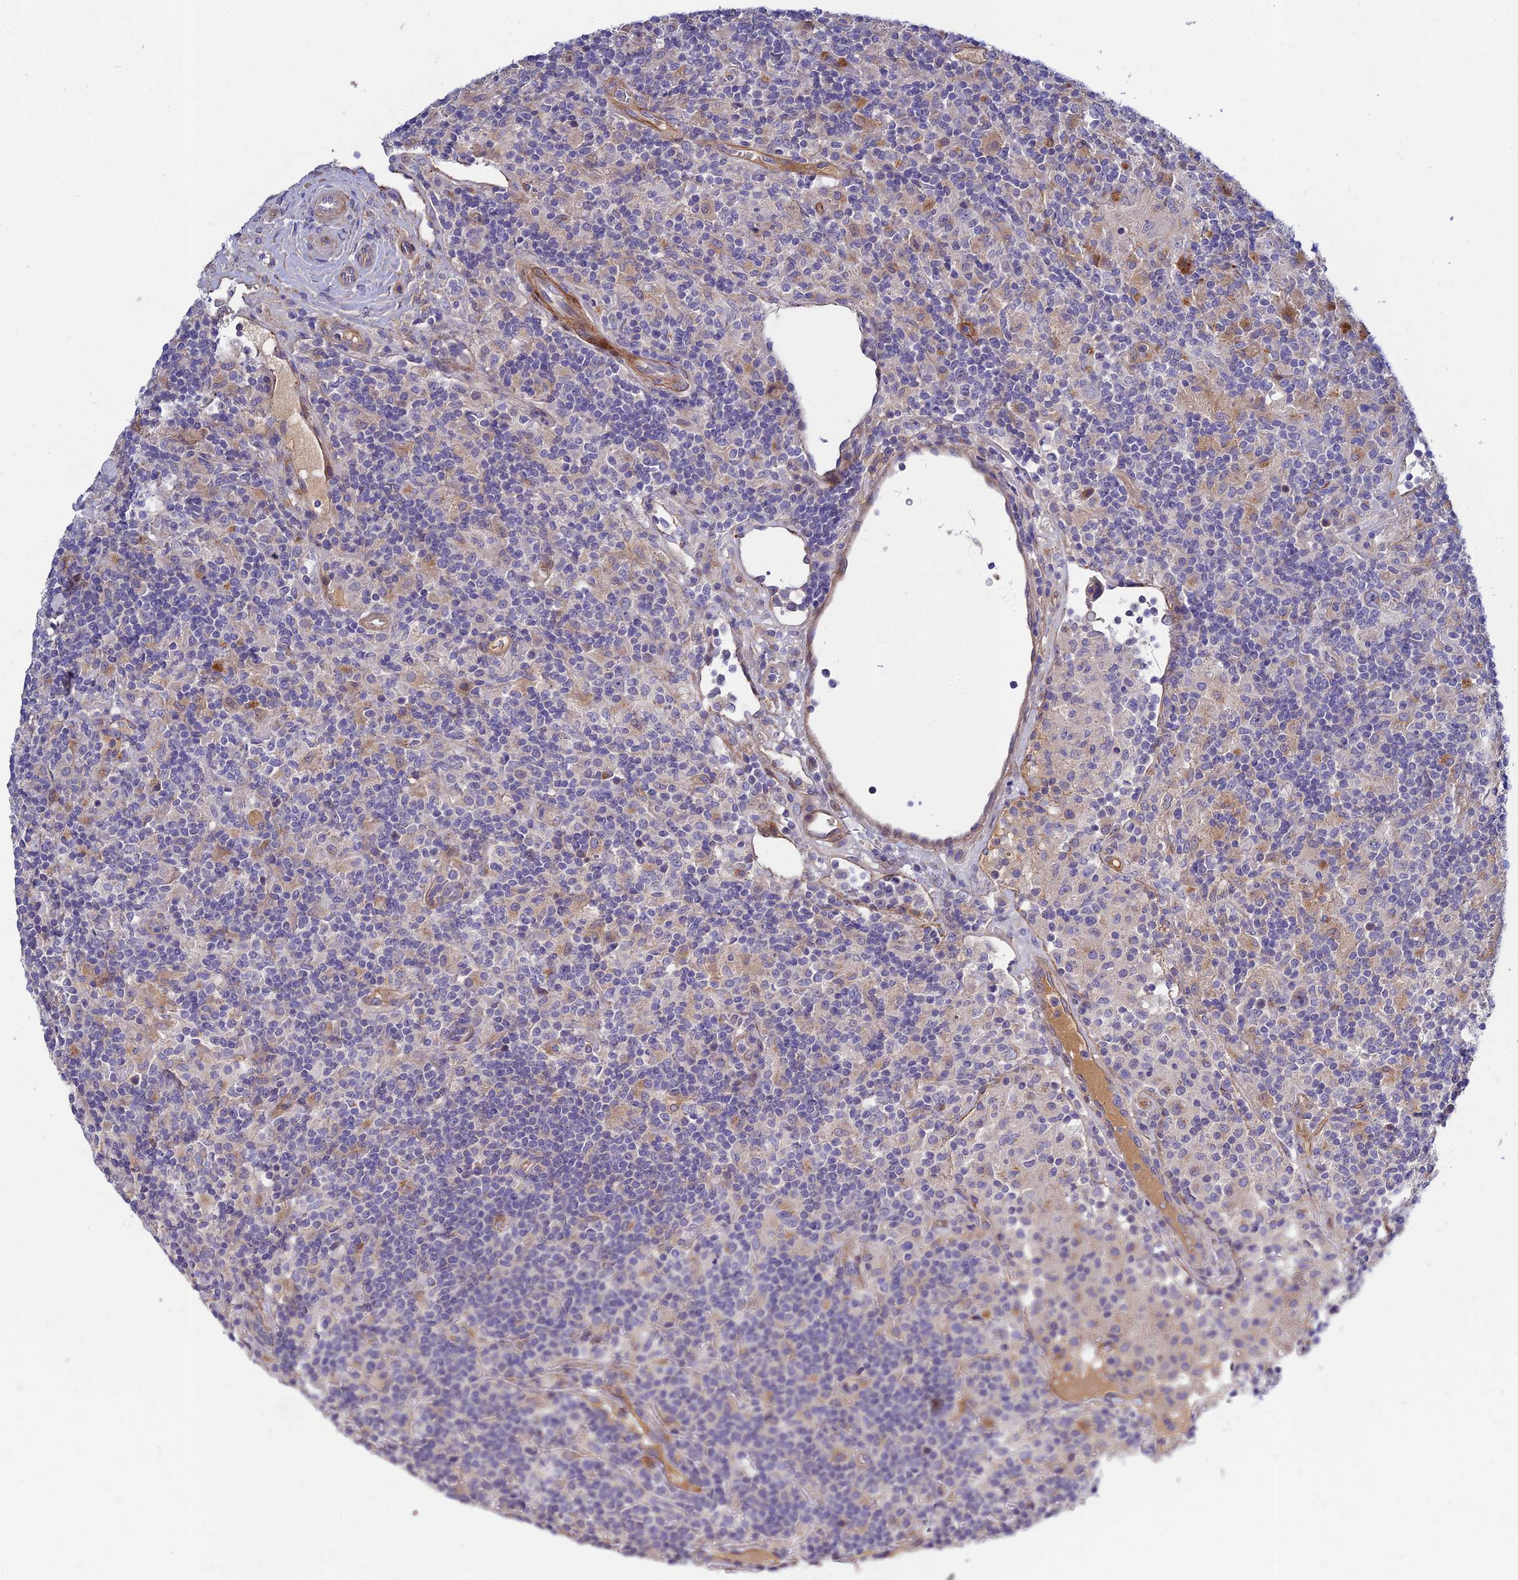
{"staining": {"intensity": "negative", "quantity": "none", "location": "none"}, "tissue": "lymphoma", "cell_type": "Tumor cells", "image_type": "cancer", "snomed": [{"axis": "morphology", "description": "Hodgkin's disease, NOS"}, {"axis": "topography", "description": "Lymph node"}], "caption": "IHC photomicrograph of neoplastic tissue: human Hodgkin's disease stained with DAB demonstrates no significant protein expression in tumor cells.", "gene": "MRPL35", "patient": {"sex": "male", "age": 70}}